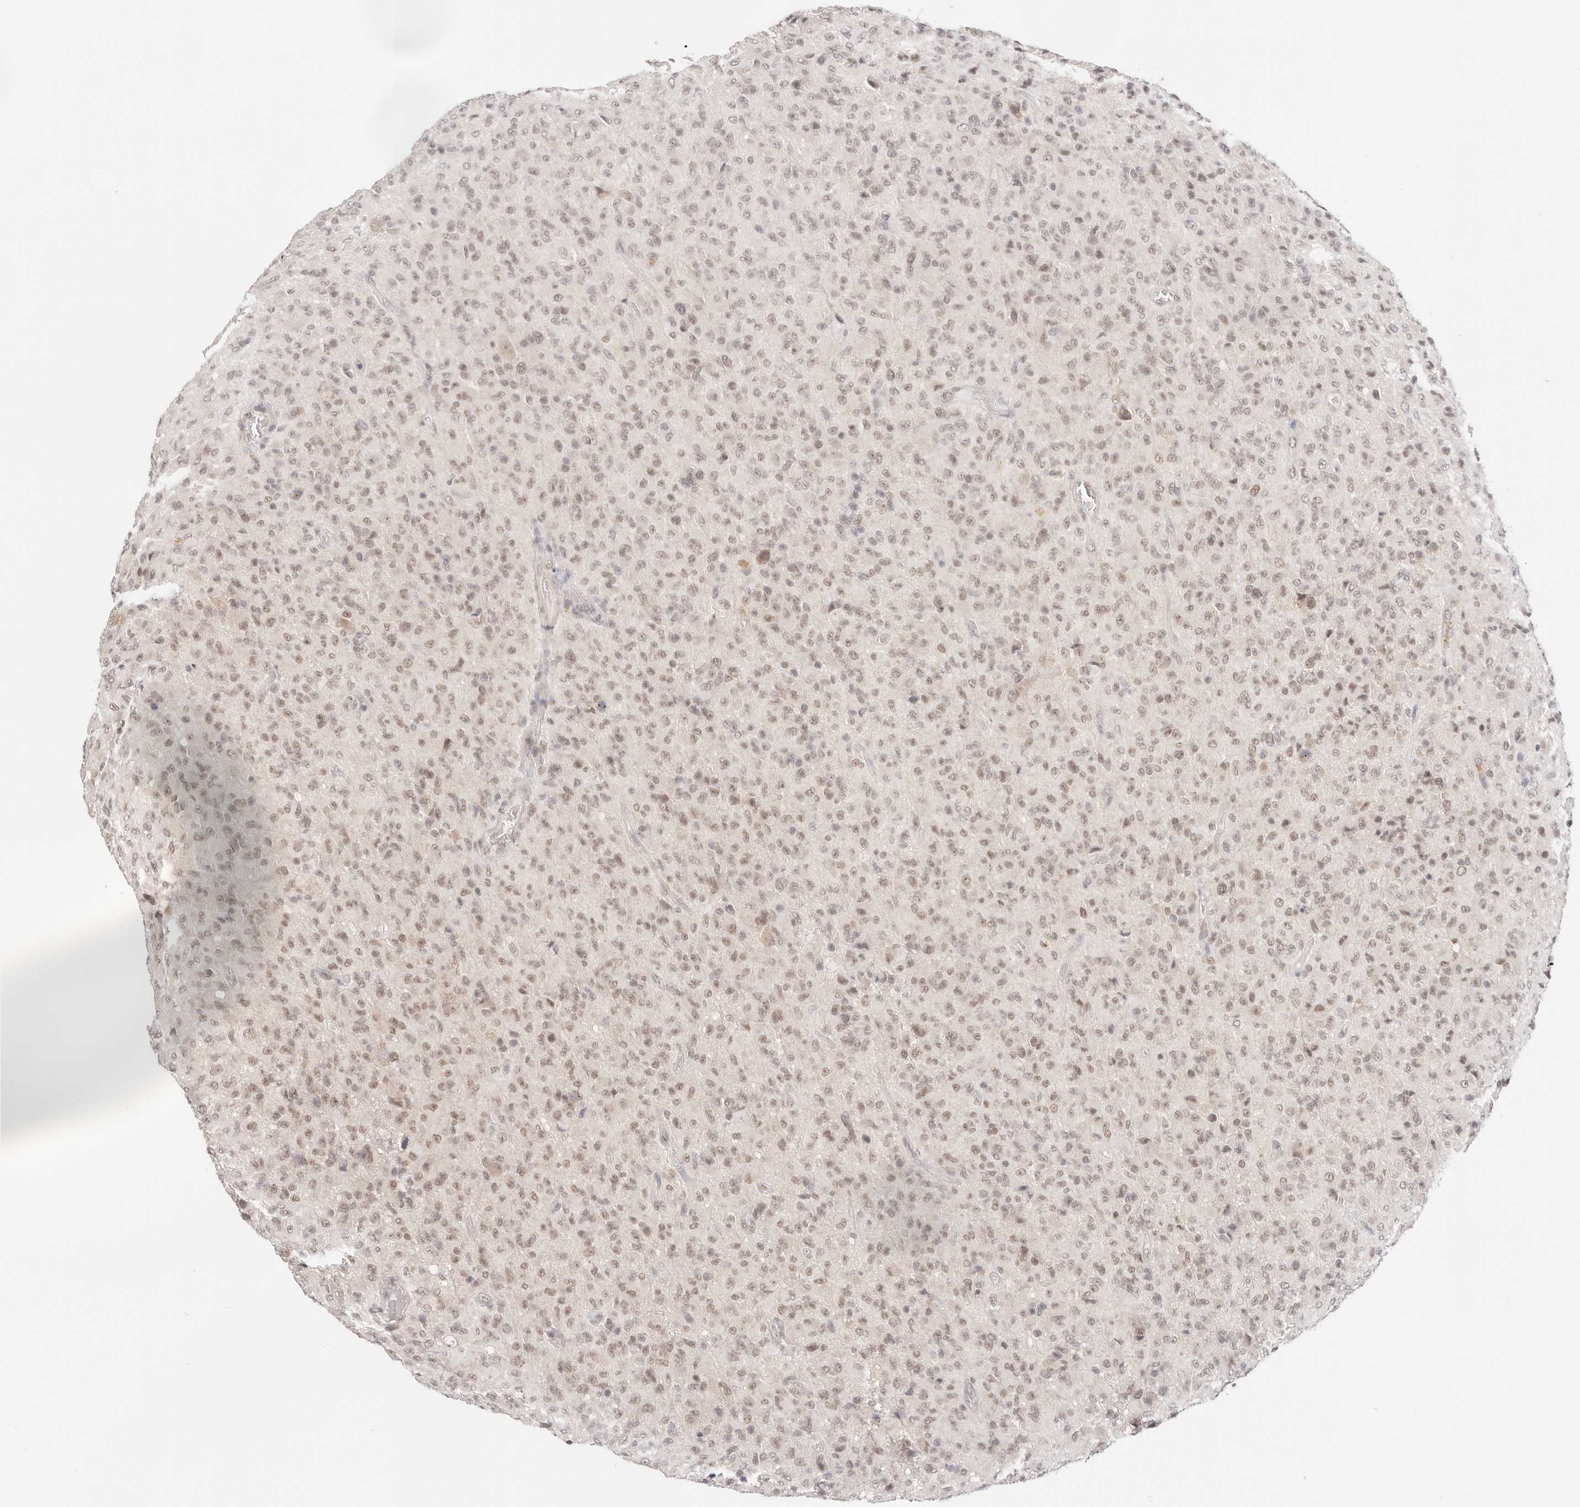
{"staining": {"intensity": "moderate", "quantity": ">75%", "location": "nuclear"}, "tissue": "glioma", "cell_type": "Tumor cells", "image_type": "cancer", "snomed": [{"axis": "morphology", "description": "Glioma, malignant, High grade"}, {"axis": "topography", "description": "Brain"}], "caption": "Approximately >75% of tumor cells in malignant high-grade glioma show moderate nuclear protein expression as visualized by brown immunohistochemical staining.", "gene": "RFC3", "patient": {"sex": "female", "age": 57}}